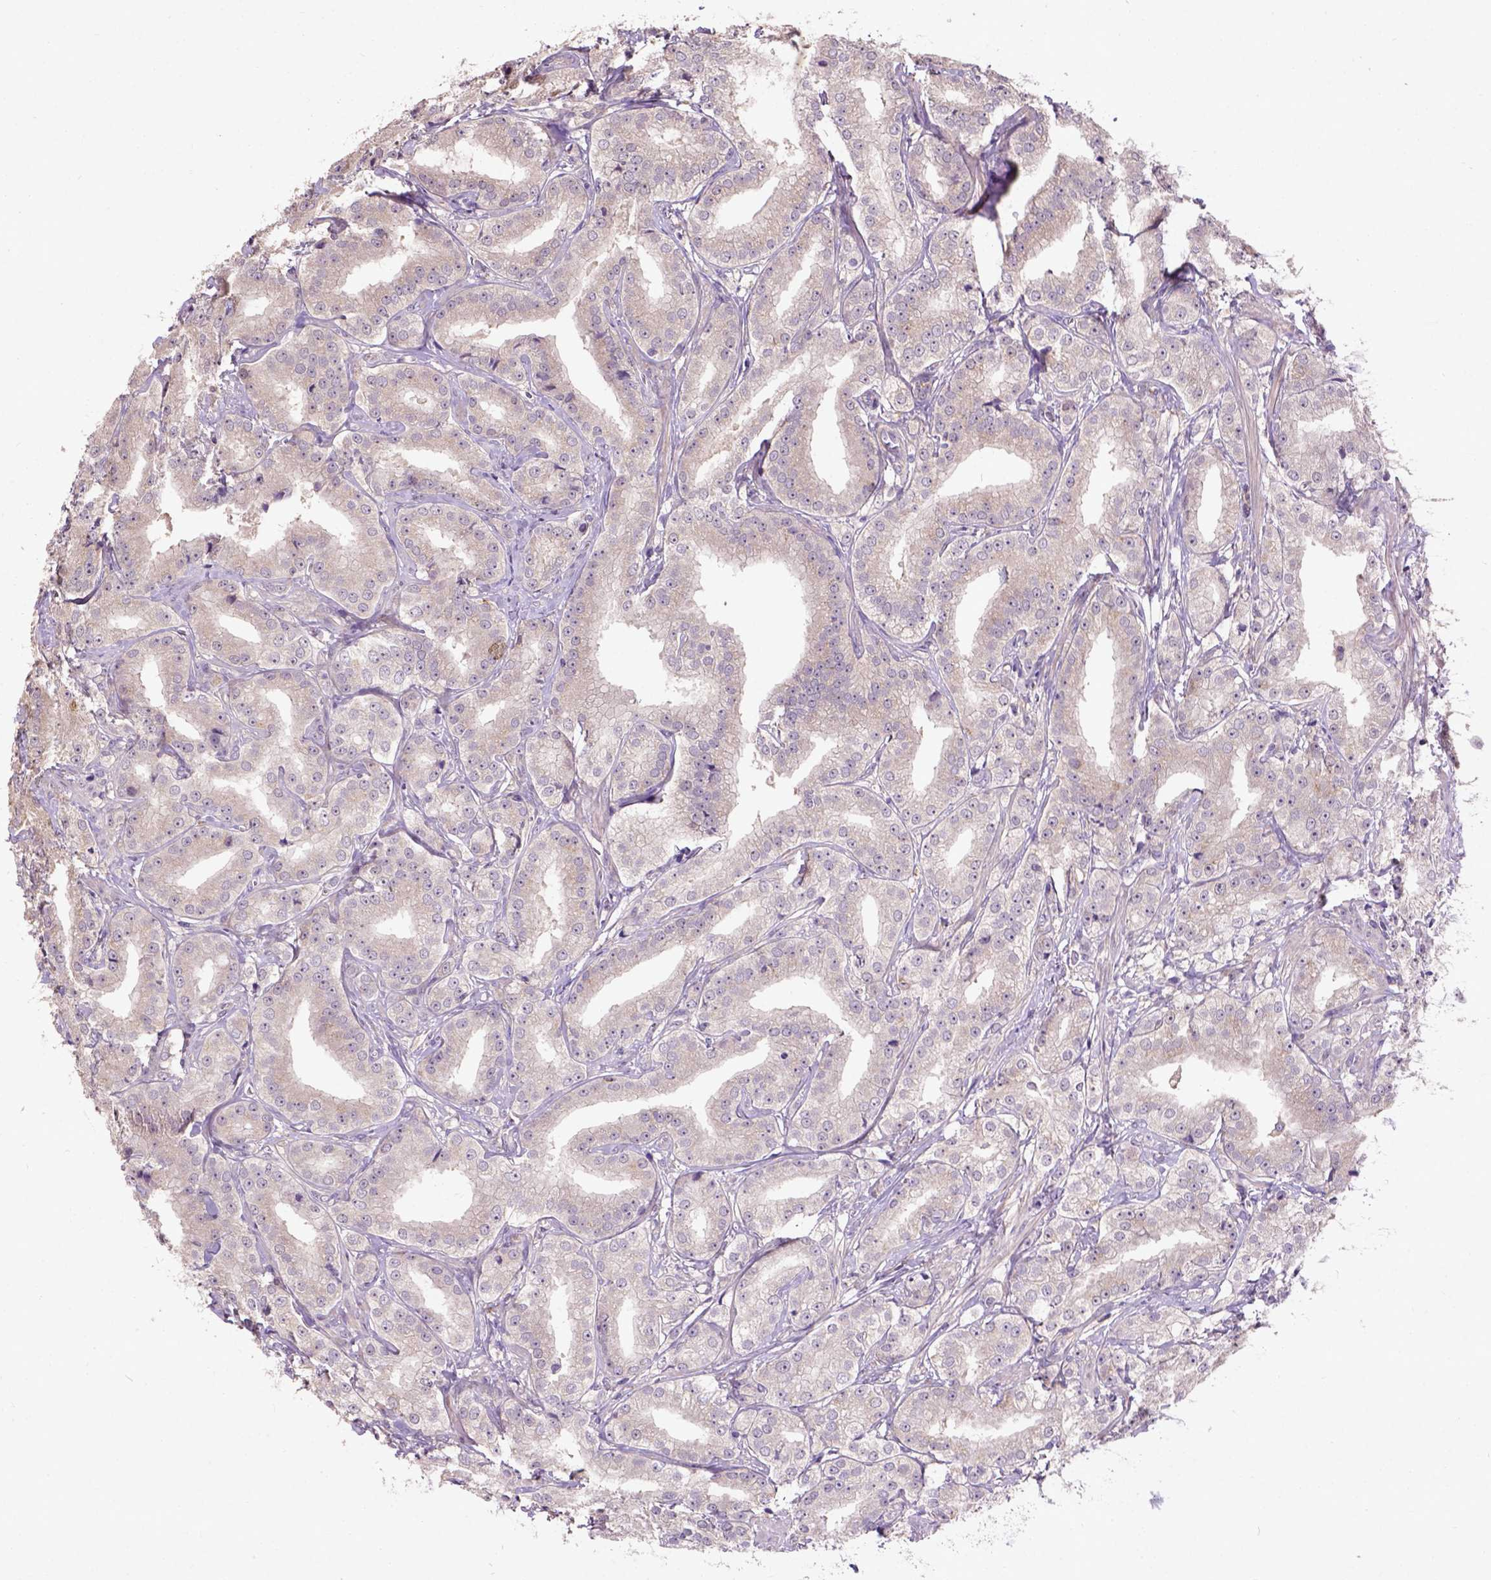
{"staining": {"intensity": "weak", "quantity": ">75%", "location": "cytoplasmic/membranous"}, "tissue": "prostate cancer", "cell_type": "Tumor cells", "image_type": "cancer", "snomed": [{"axis": "morphology", "description": "Adenocarcinoma, High grade"}, {"axis": "topography", "description": "Prostate"}], "caption": "Approximately >75% of tumor cells in prostate high-grade adenocarcinoma demonstrate weak cytoplasmic/membranous protein expression as visualized by brown immunohistochemical staining.", "gene": "KBTBD8", "patient": {"sex": "male", "age": 64}}